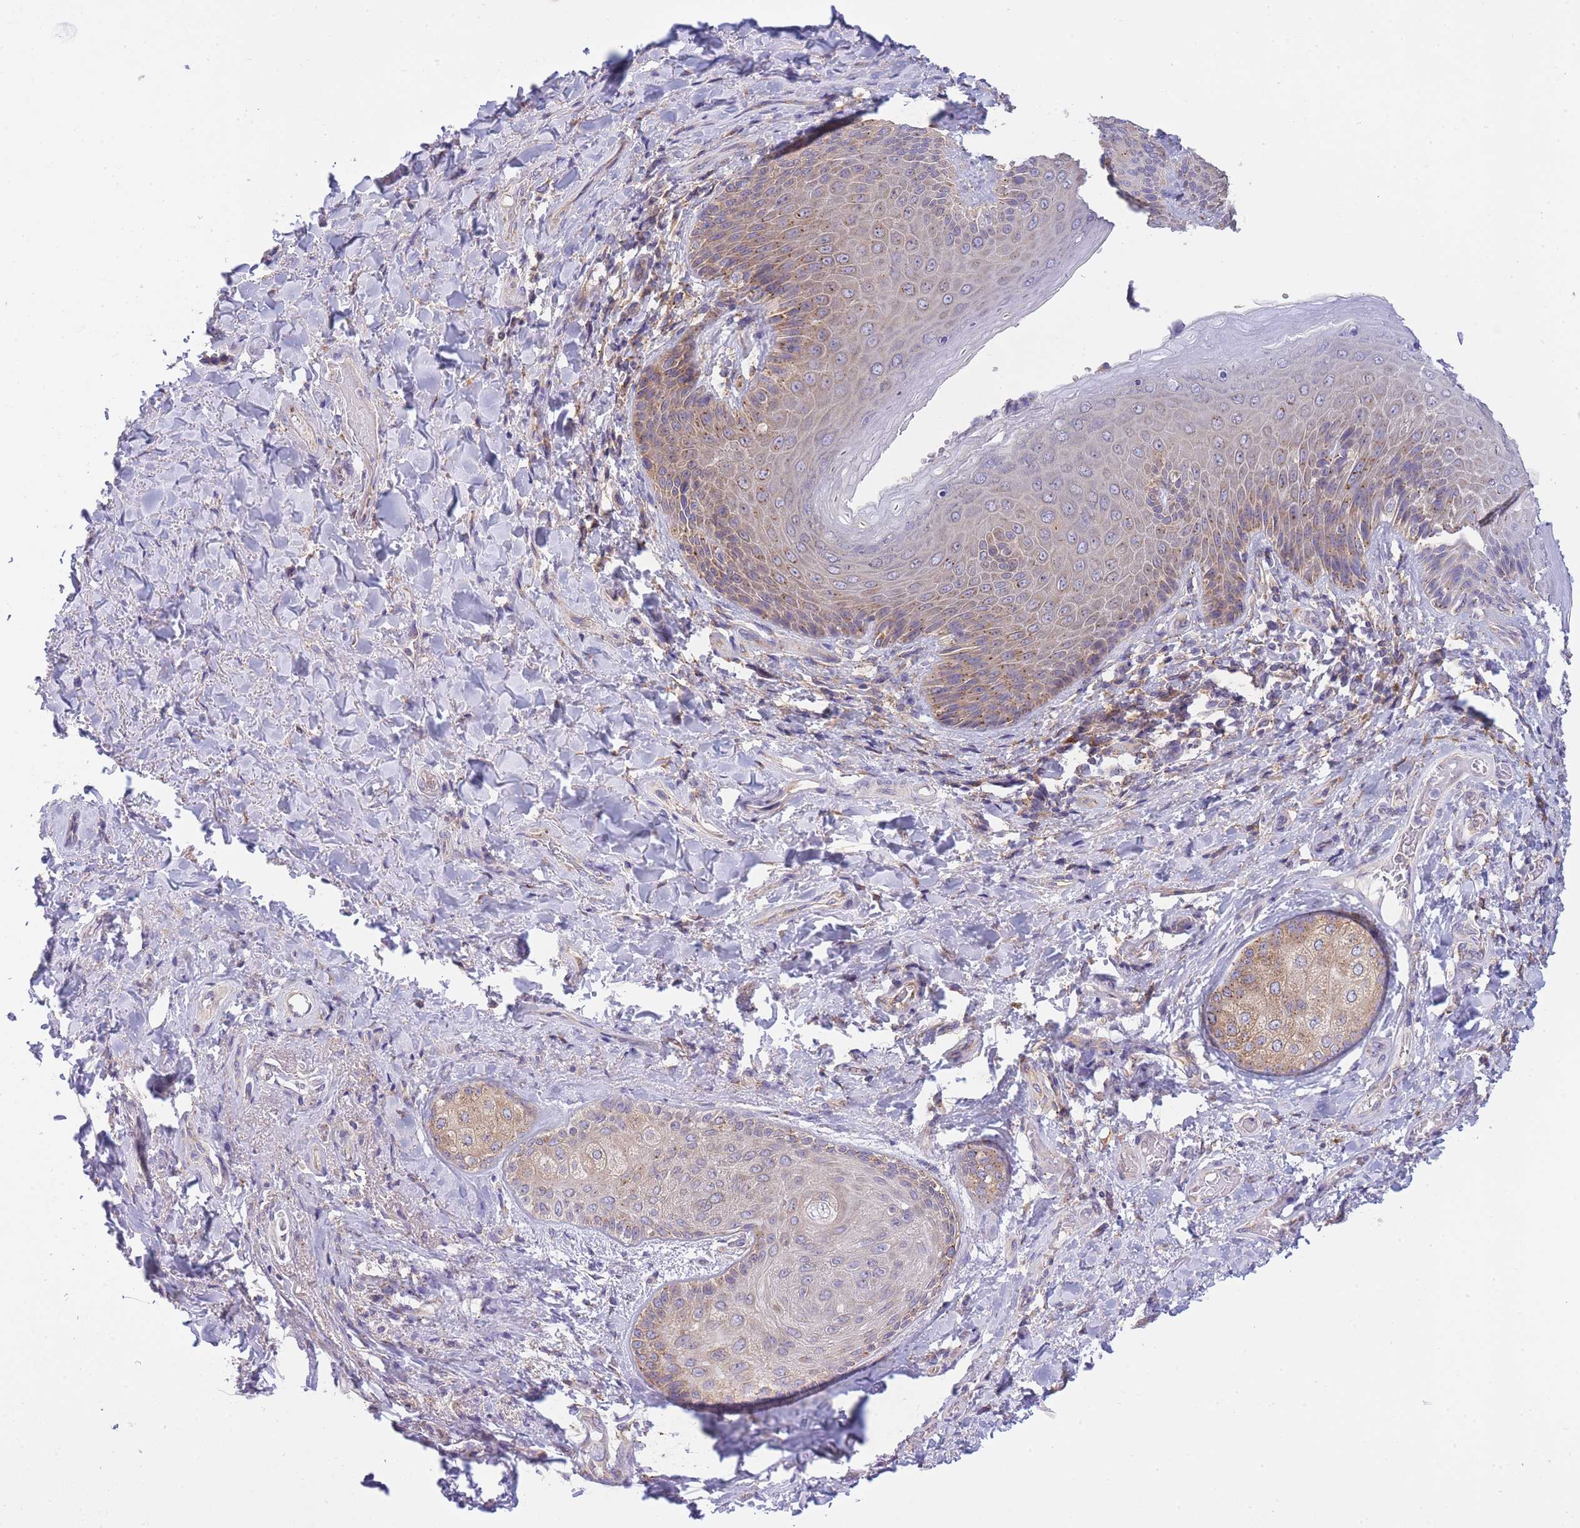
{"staining": {"intensity": "moderate", "quantity": "25%-75%", "location": "cytoplasmic/membranous"}, "tissue": "skin", "cell_type": "Epidermal cells", "image_type": "normal", "snomed": [{"axis": "morphology", "description": "Normal tissue, NOS"}, {"axis": "topography", "description": "Anal"}], "caption": "The immunohistochemical stain highlights moderate cytoplasmic/membranous staining in epidermal cells of unremarkable skin.", "gene": "COPG1", "patient": {"sex": "female", "age": 89}}